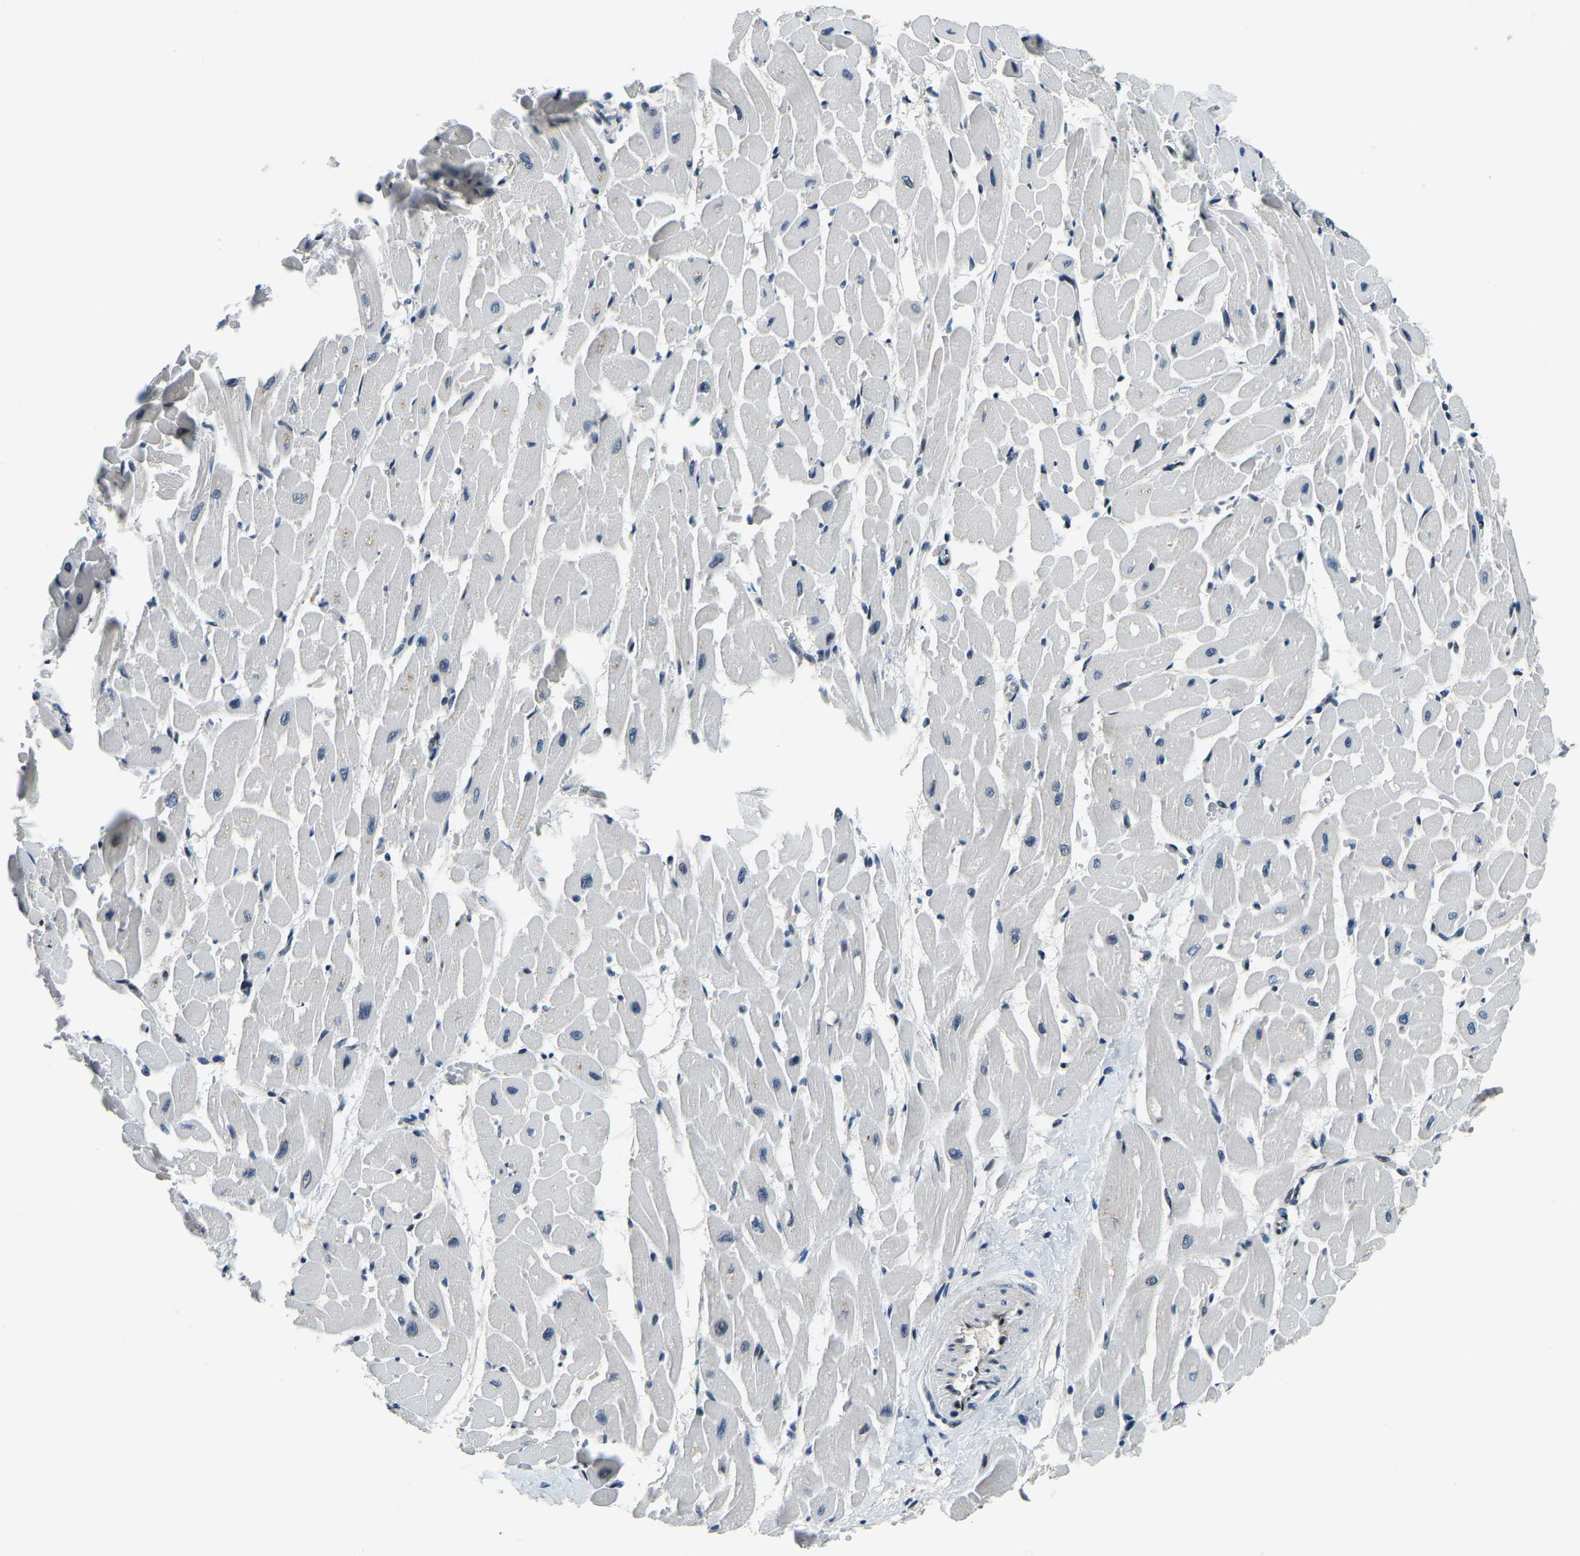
{"staining": {"intensity": "moderate", "quantity": "25%-75%", "location": "cytoplasmic/membranous"}, "tissue": "heart muscle", "cell_type": "Cardiomyocytes", "image_type": "normal", "snomed": [{"axis": "morphology", "description": "Normal tissue, NOS"}, {"axis": "topography", "description": "Heart"}], "caption": "The image demonstrates immunohistochemical staining of unremarkable heart muscle. There is moderate cytoplasmic/membranous expression is identified in approximately 25%-75% of cardiomyocytes.", "gene": "ING2", "patient": {"sex": "male", "age": 45}}